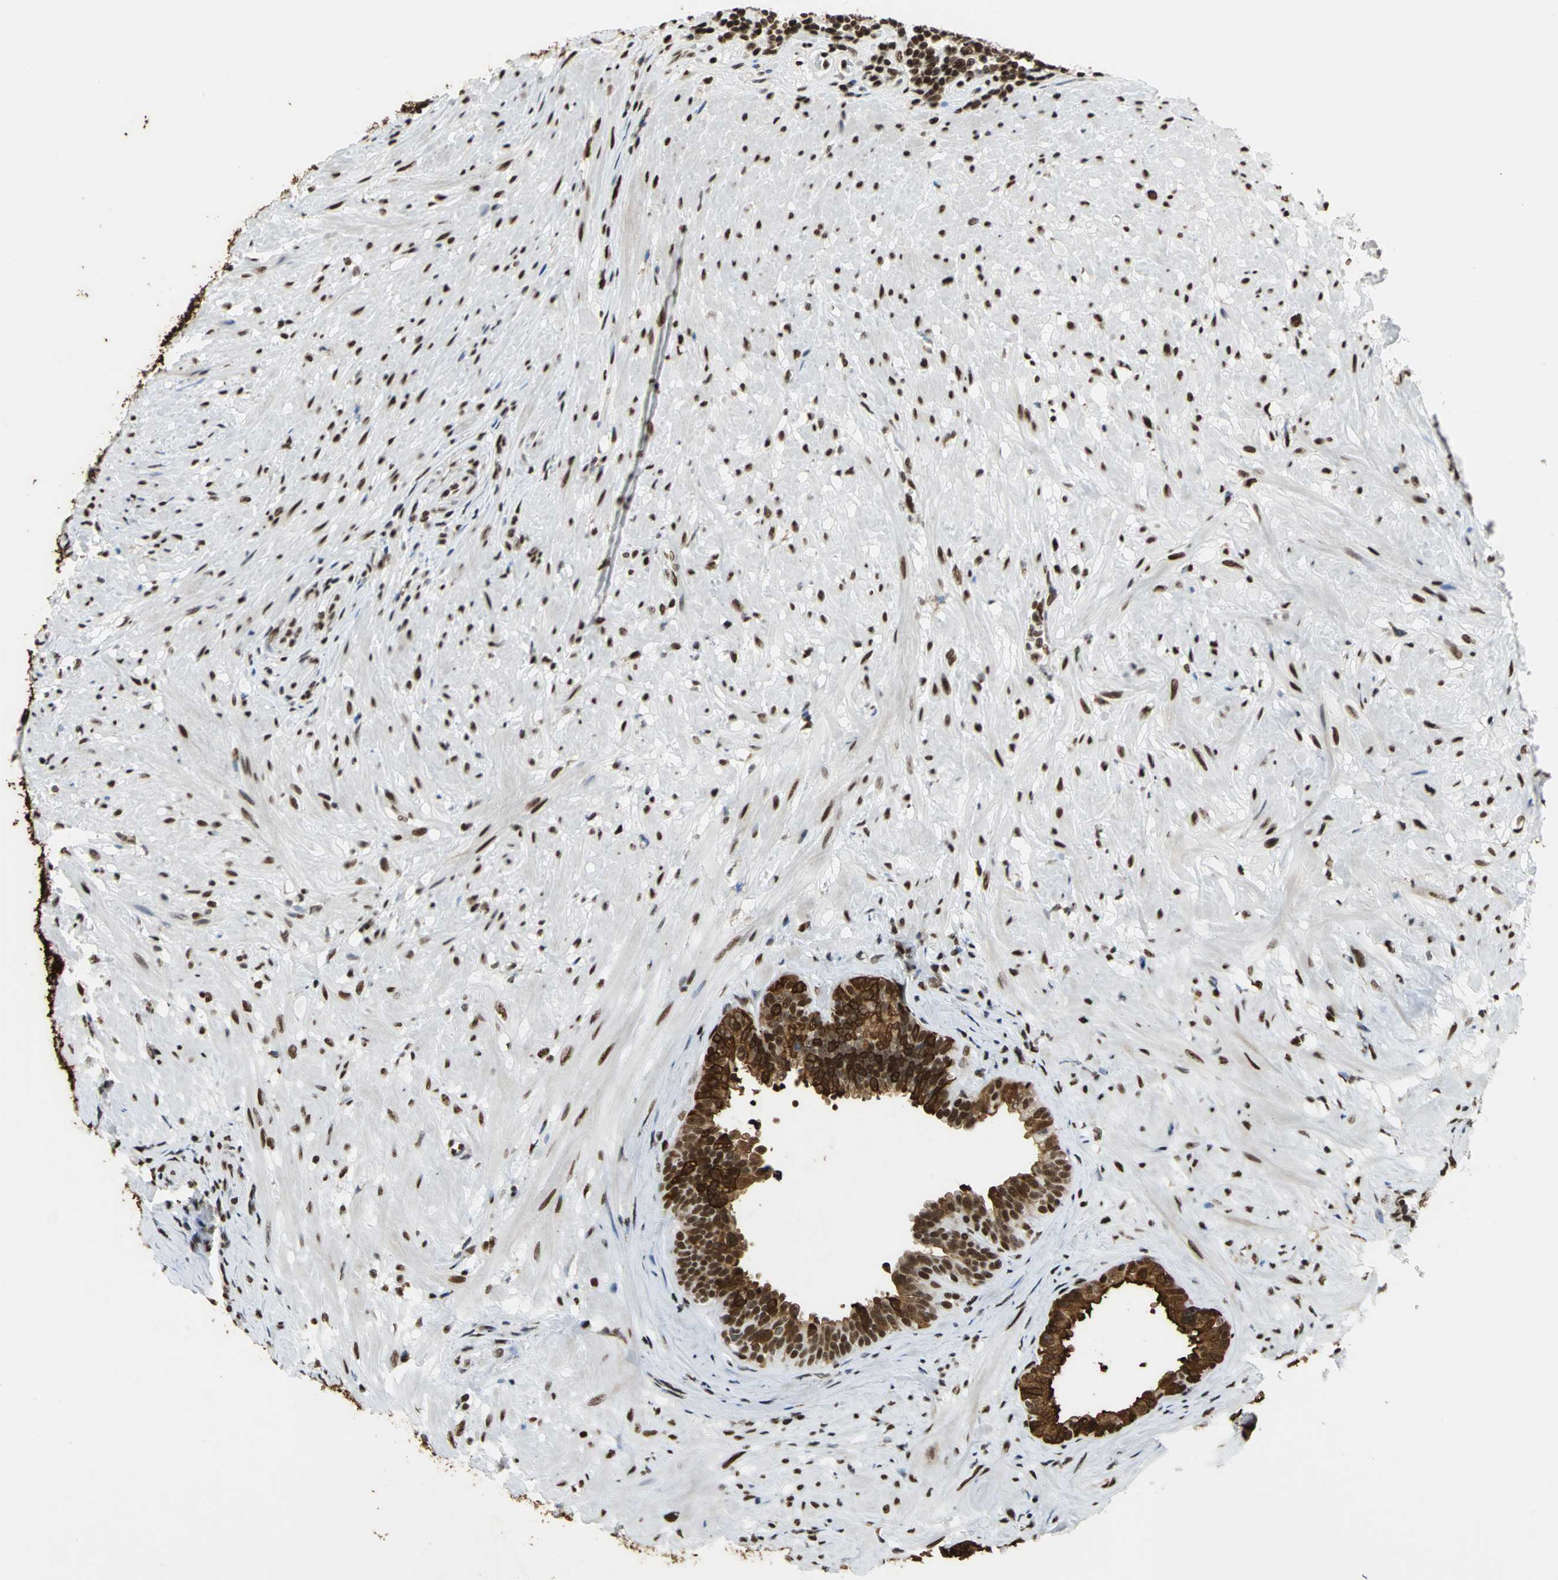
{"staining": {"intensity": "strong", "quantity": ">75%", "location": "cytoplasmic/membranous,nuclear"}, "tissue": "seminal vesicle", "cell_type": "Glandular cells", "image_type": "normal", "snomed": [{"axis": "morphology", "description": "Normal tissue, NOS"}, {"axis": "topography", "description": "Seminal veicle"}], "caption": "Immunohistochemistry photomicrograph of normal seminal vesicle: seminal vesicle stained using IHC demonstrates high levels of strong protein expression localized specifically in the cytoplasmic/membranous,nuclear of glandular cells, appearing as a cytoplasmic/membranous,nuclear brown color.", "gene": "HMGB1", "patient": {"sex": "male", "age": 61}}